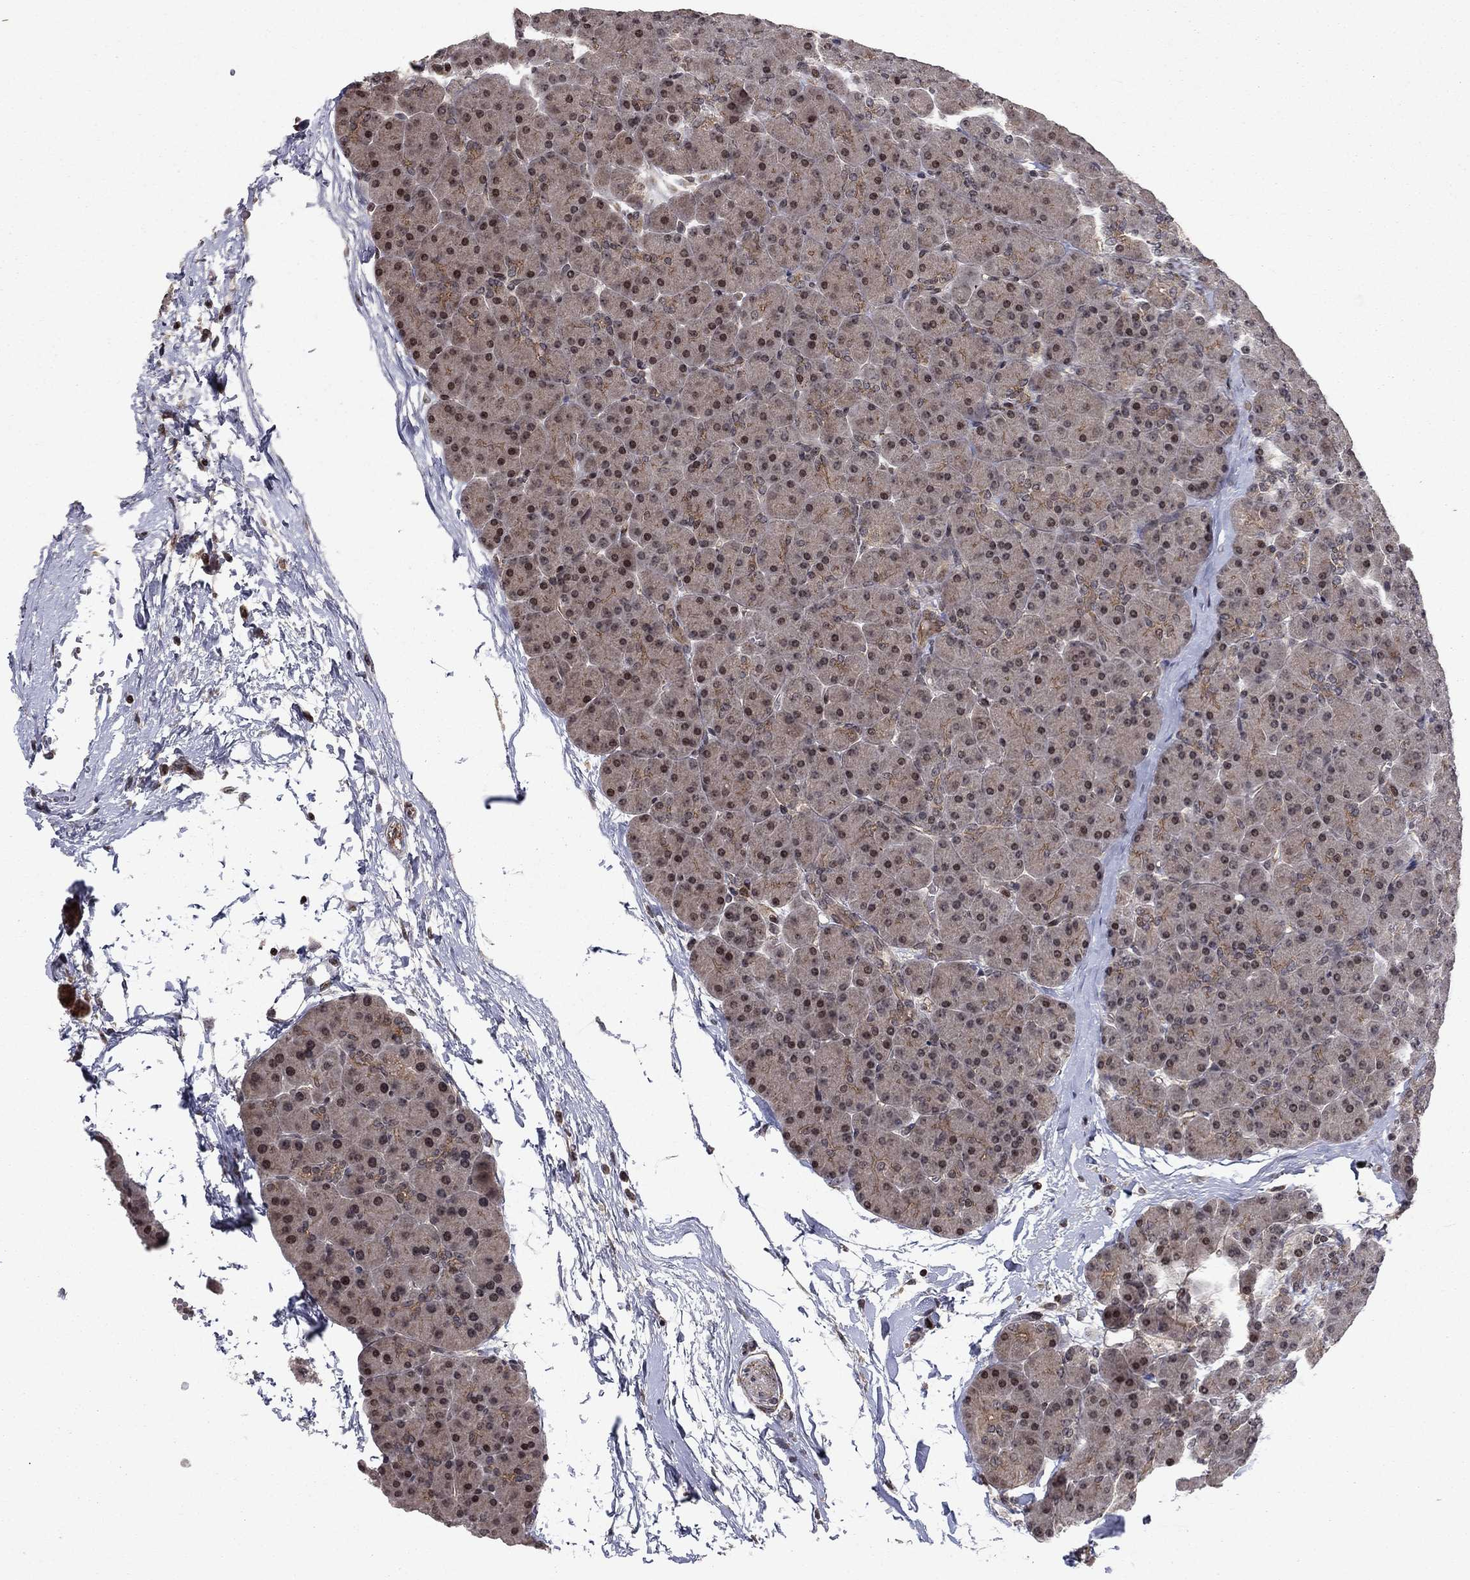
{"staining": {"intensity": "moderate", "quantity": "25%-75%", "location": "nuclear"}, "tissue": "pancreas", "cell_type": "Exocrine glandular cells", "image_type": "normal", "snomed": [{"axis": "morphology", "description": "Normal tissue, NOS"}, {"axis": "topography", "description": "Pancreas"}], "caption": "A medium amount of moderate nuclear positivity is appreciated in approximately 25%-75% of exocrine glandular cells in unremarkable pancreas.", "gene": "SORBS1", "patient": {"sex": "female", "age": 44}}